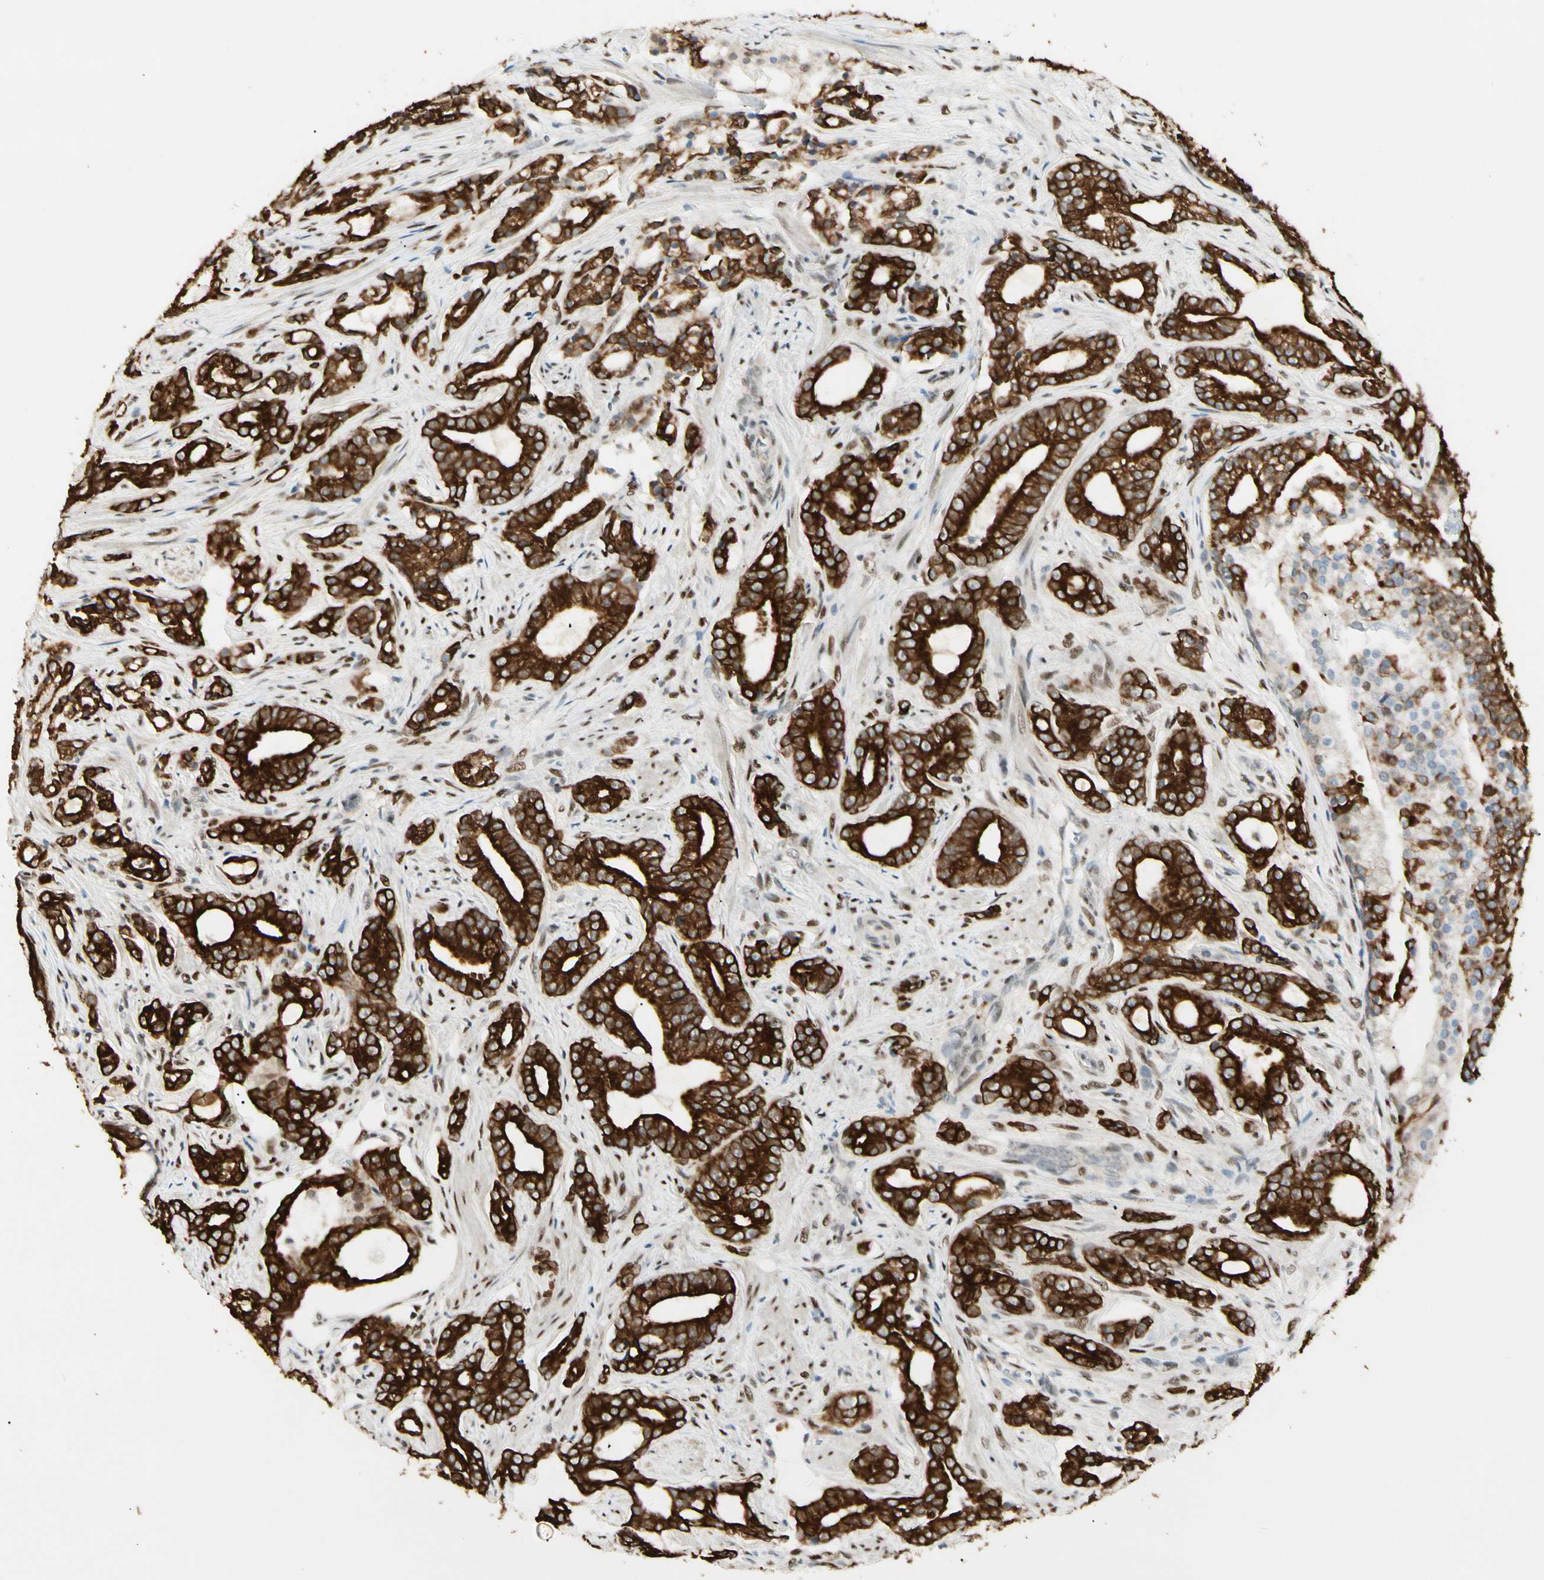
{"staining": {"intensity": "strong", "quantity": ">75%", "location": "cytoplasmic/membranous"}, "tissue": "prostate cancer", "cell_type": "Tumor cells", "image_type": "cancer", "snomed": [{"axis": "morphology", "description": "Adenocarcinoma, Low grade"}, {"axis": "topography", "description": "Prostate"}], "caption": "Immunohistochemical staining of human prostate adenocarcinoma (low-grade) demonstrates high levels of strong cytoplasmic/membranous protein positivity in about >75% of tumor cells.", "gene": "ATXN1", "patient": {"sex": "male", "age": 58}}